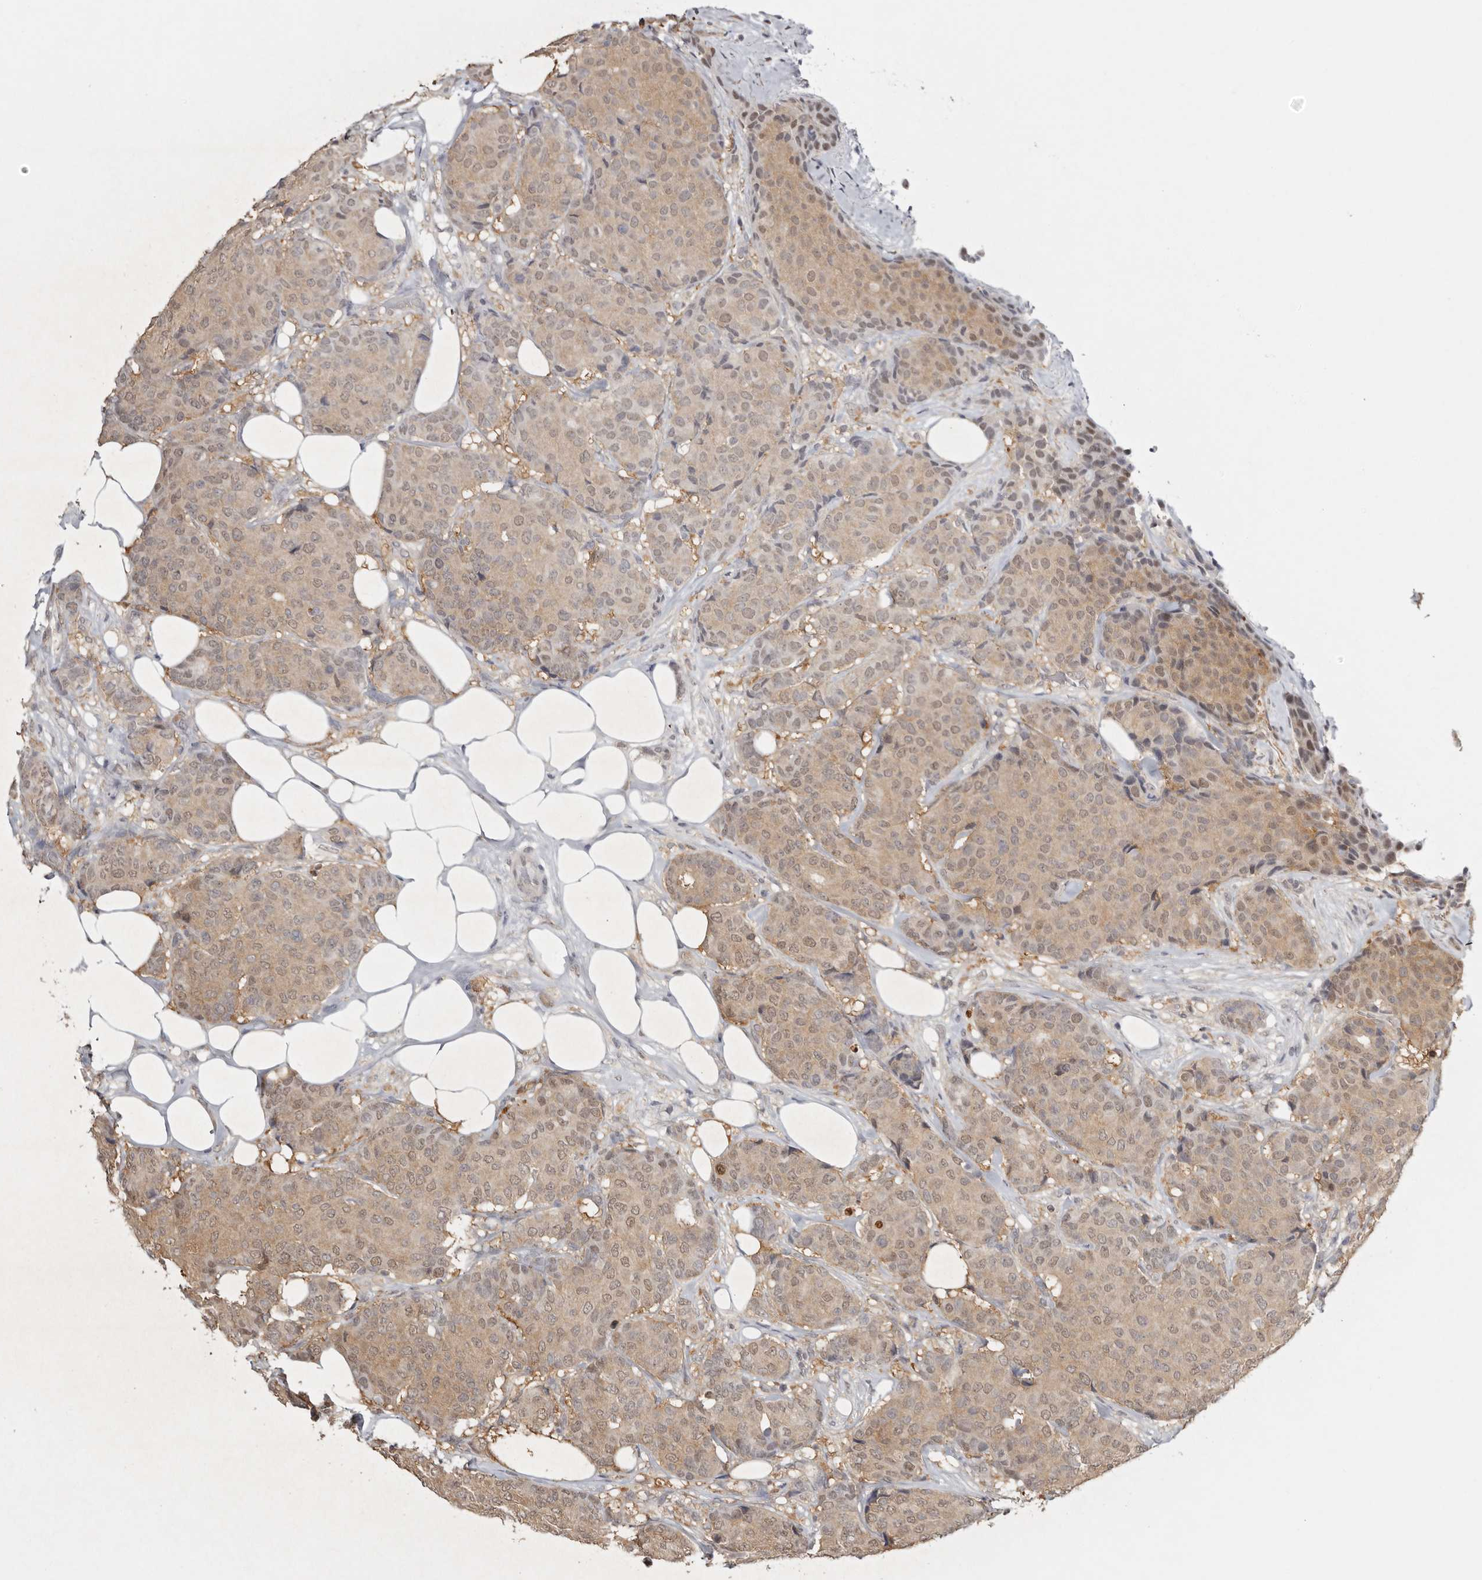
{"staining": {"intensity": "moderate", "quantity": ">75%", "location": "cytoplasmic/membranous,nuclear"}, "tissue": "breast cancer", "cell_type": "Tumor cells", "image_type": "cancer", "snomed": [{"axis": "morphology", "description": "Duct carcinoma"}, {"axis": "topography", "description": "Breast"}], "caption": "This is a photomicrograph of IHC staining of breast cancer (invasive ductal carcinoma), which shows moderate expression in the cytoplasmic/membranous and nuclear of tumor cells.", "gene": "PSMA5", "patient": {"sex": "female", "age": 75}}